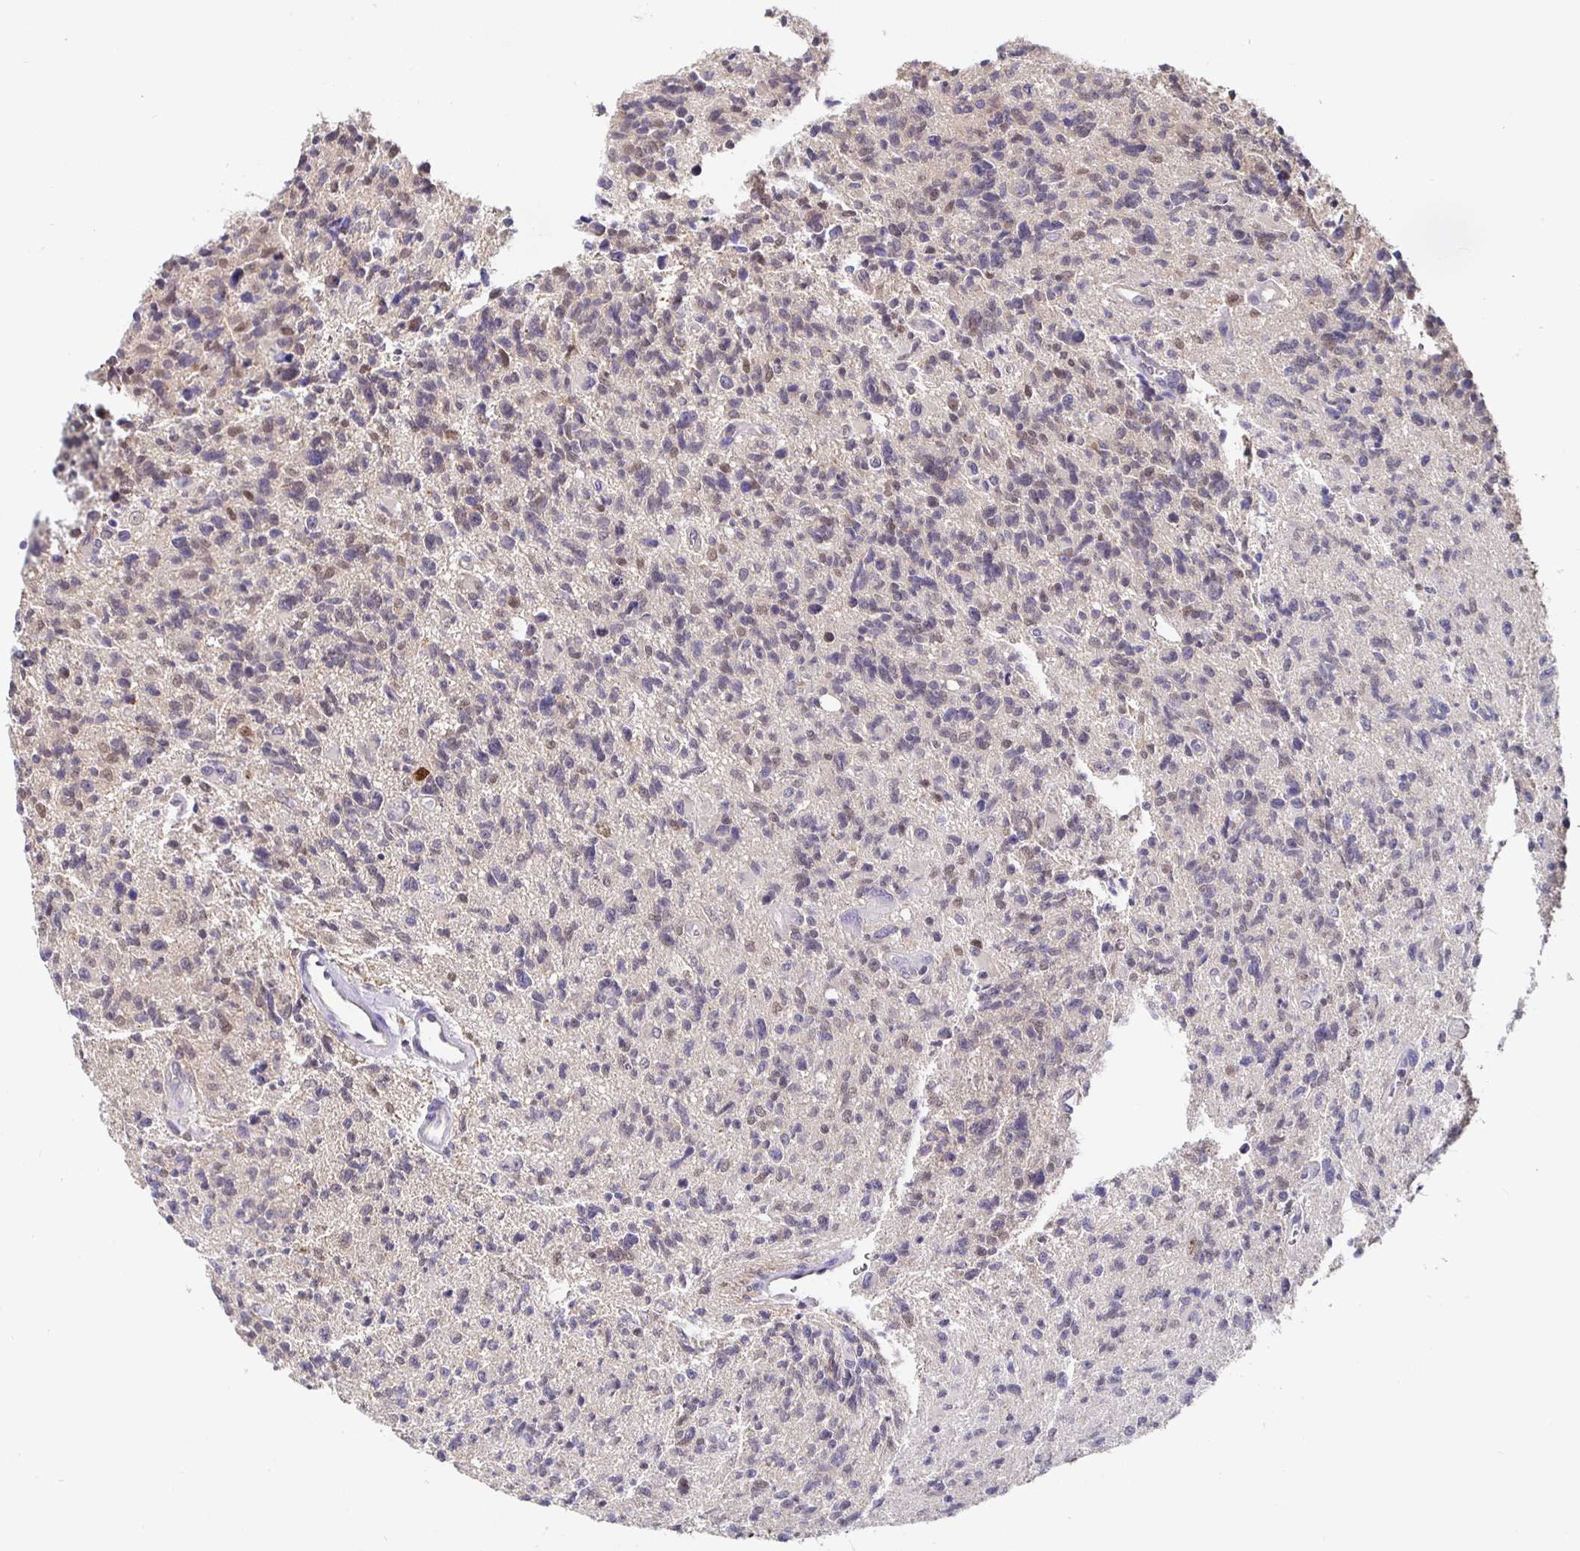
{"staining": {"intensity": "weak", "quantity": "25%-75%", "location": "nuclear"}, "tissue": "glioma", "cell_type": "Tumor cells", "image_type": "cancer", "snomed": [{"axis": "morphology", "description": "Glioma, malignant, High grade"}, {"axis": "topography", "description": "Brain"}], "caption": "Glioma was stained to show a protein in brown. There is low levels of weak nuclear expression in about 25%-75% of tumor cells.", "gene": "SATB1", "patient": {"sex": "male", "age": 29}}